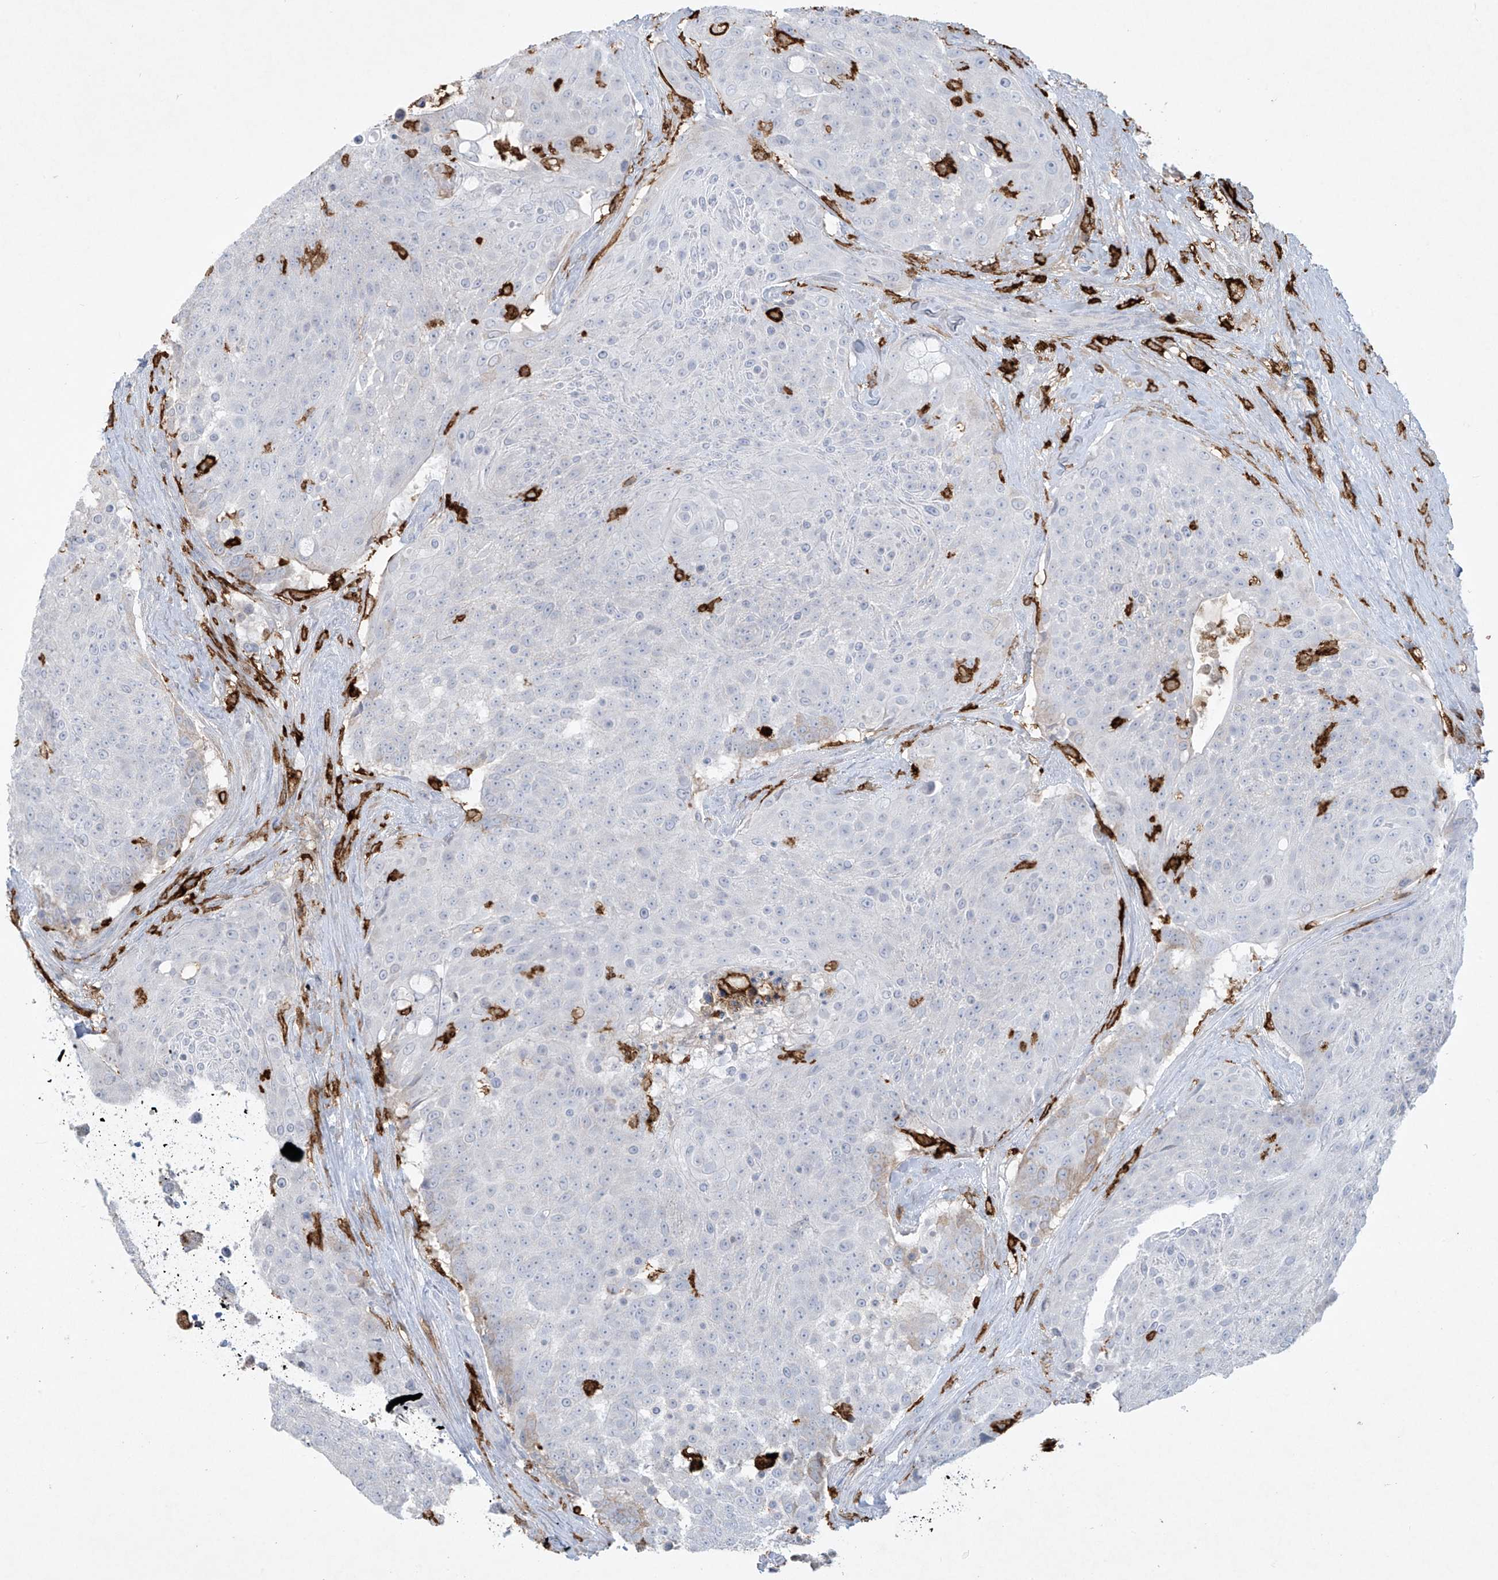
{"staining": {"intensity": "negative", "quantity": "none", "location": "none"}, "tissue": "urothelial cancer", "cell_type": "Tumor cells", "image_type": "cancer", "snomed": [{"axis": "morphology", "description": "Urothelial carcinoma, High grade"}, {"axis": "topography", "description": "Urinary bladder"}], "caption": "Protein analysis of urothelial carcinoma (high-grade) reveals no significant expression in tumor cells.", "gene": "FCGR3A", "patient": {"sex": "female", "age": 63}}